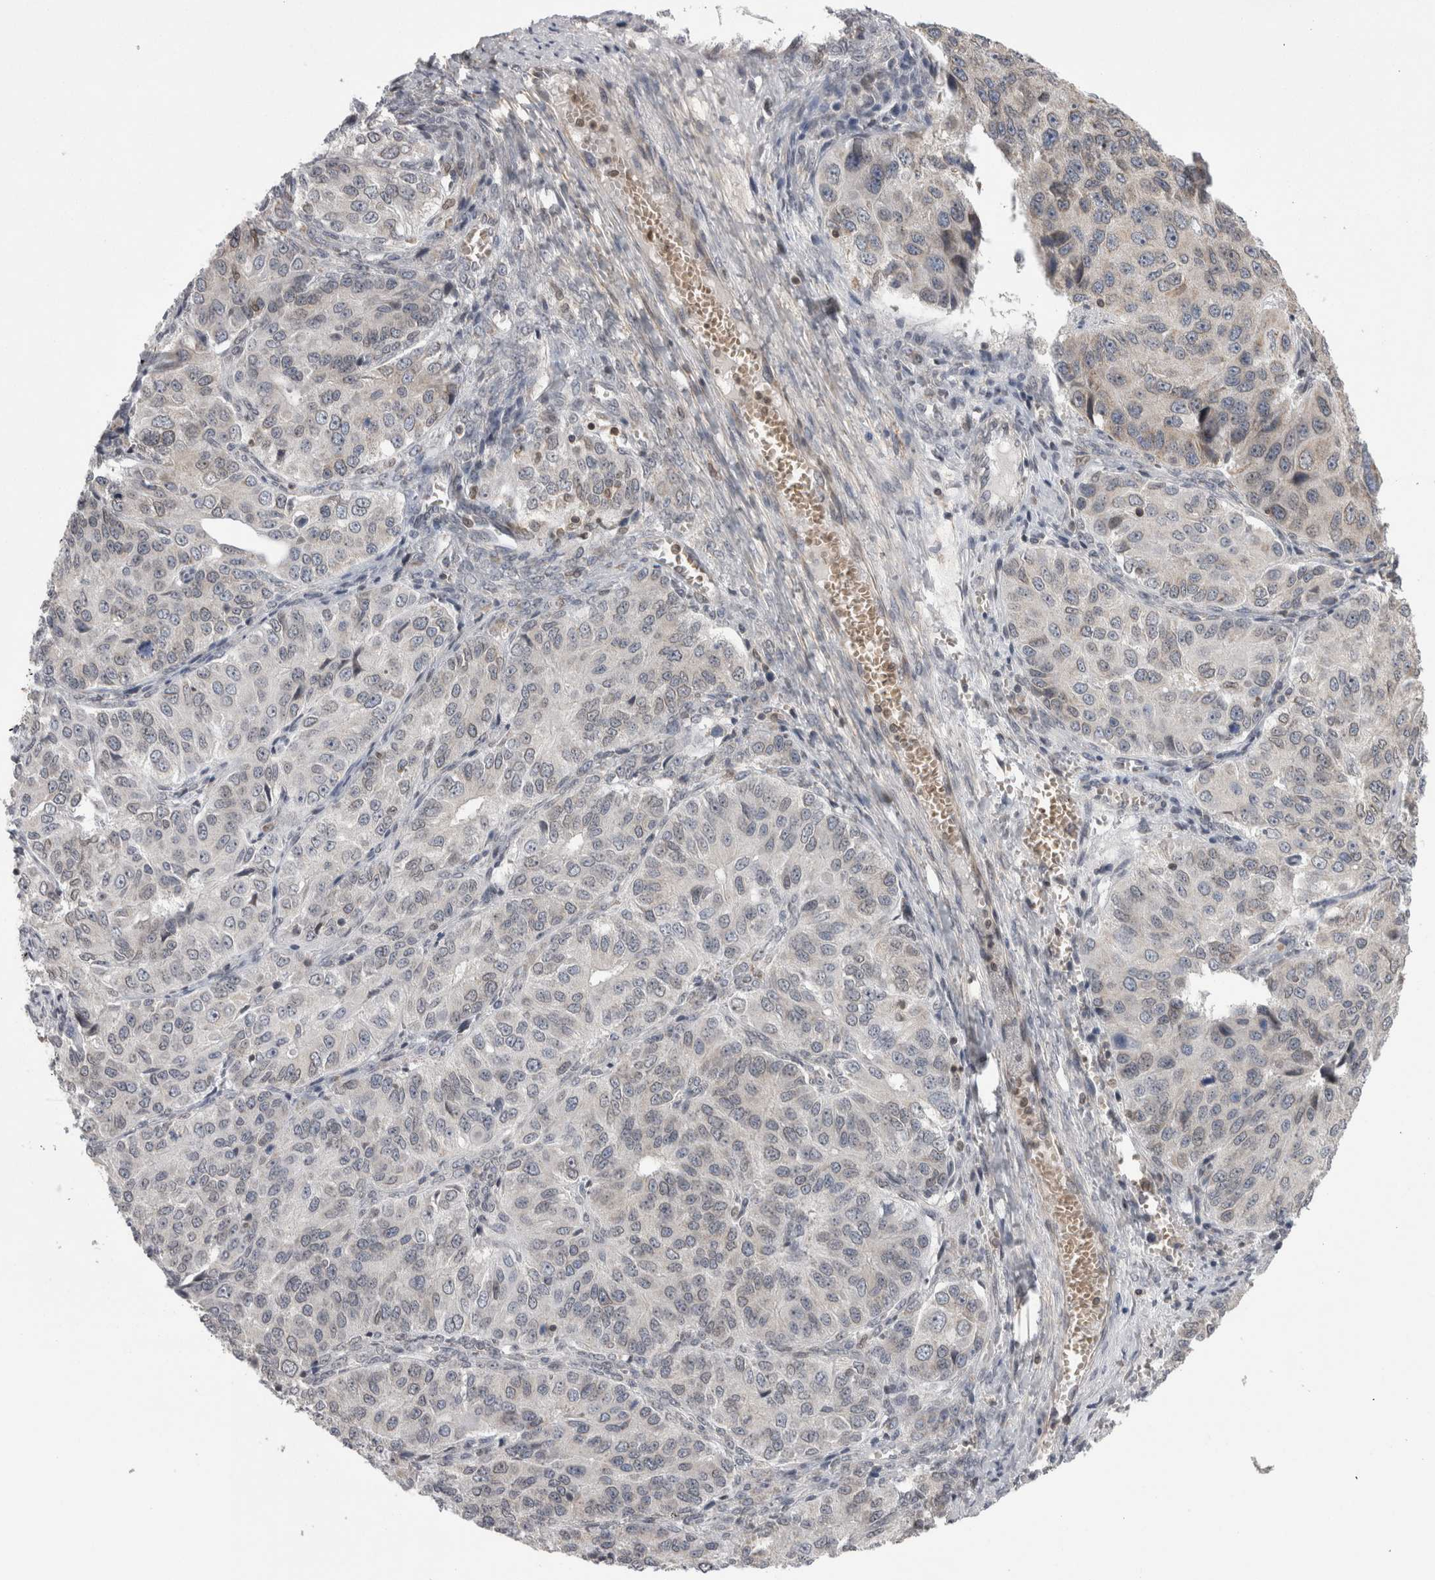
{"staining": {"intensity": "negative", "quantity": "none", "location": "none"}, "tissue": "ovarian cancer", "cell_type": "Tumor cells", "image_type": "cancer", "snomed": [{"axis": "morphology", "description": "Carcinoma, endometroid"}, {"axis": "topography", "description": "Ovary"}], "caption": "Ovarian cancer (endometroid carcinoma) stained for a protein using IHC exhibits no expression tumor cells.", "gene": "DARS2", "patient": {"sex": "female", "age": 51}}